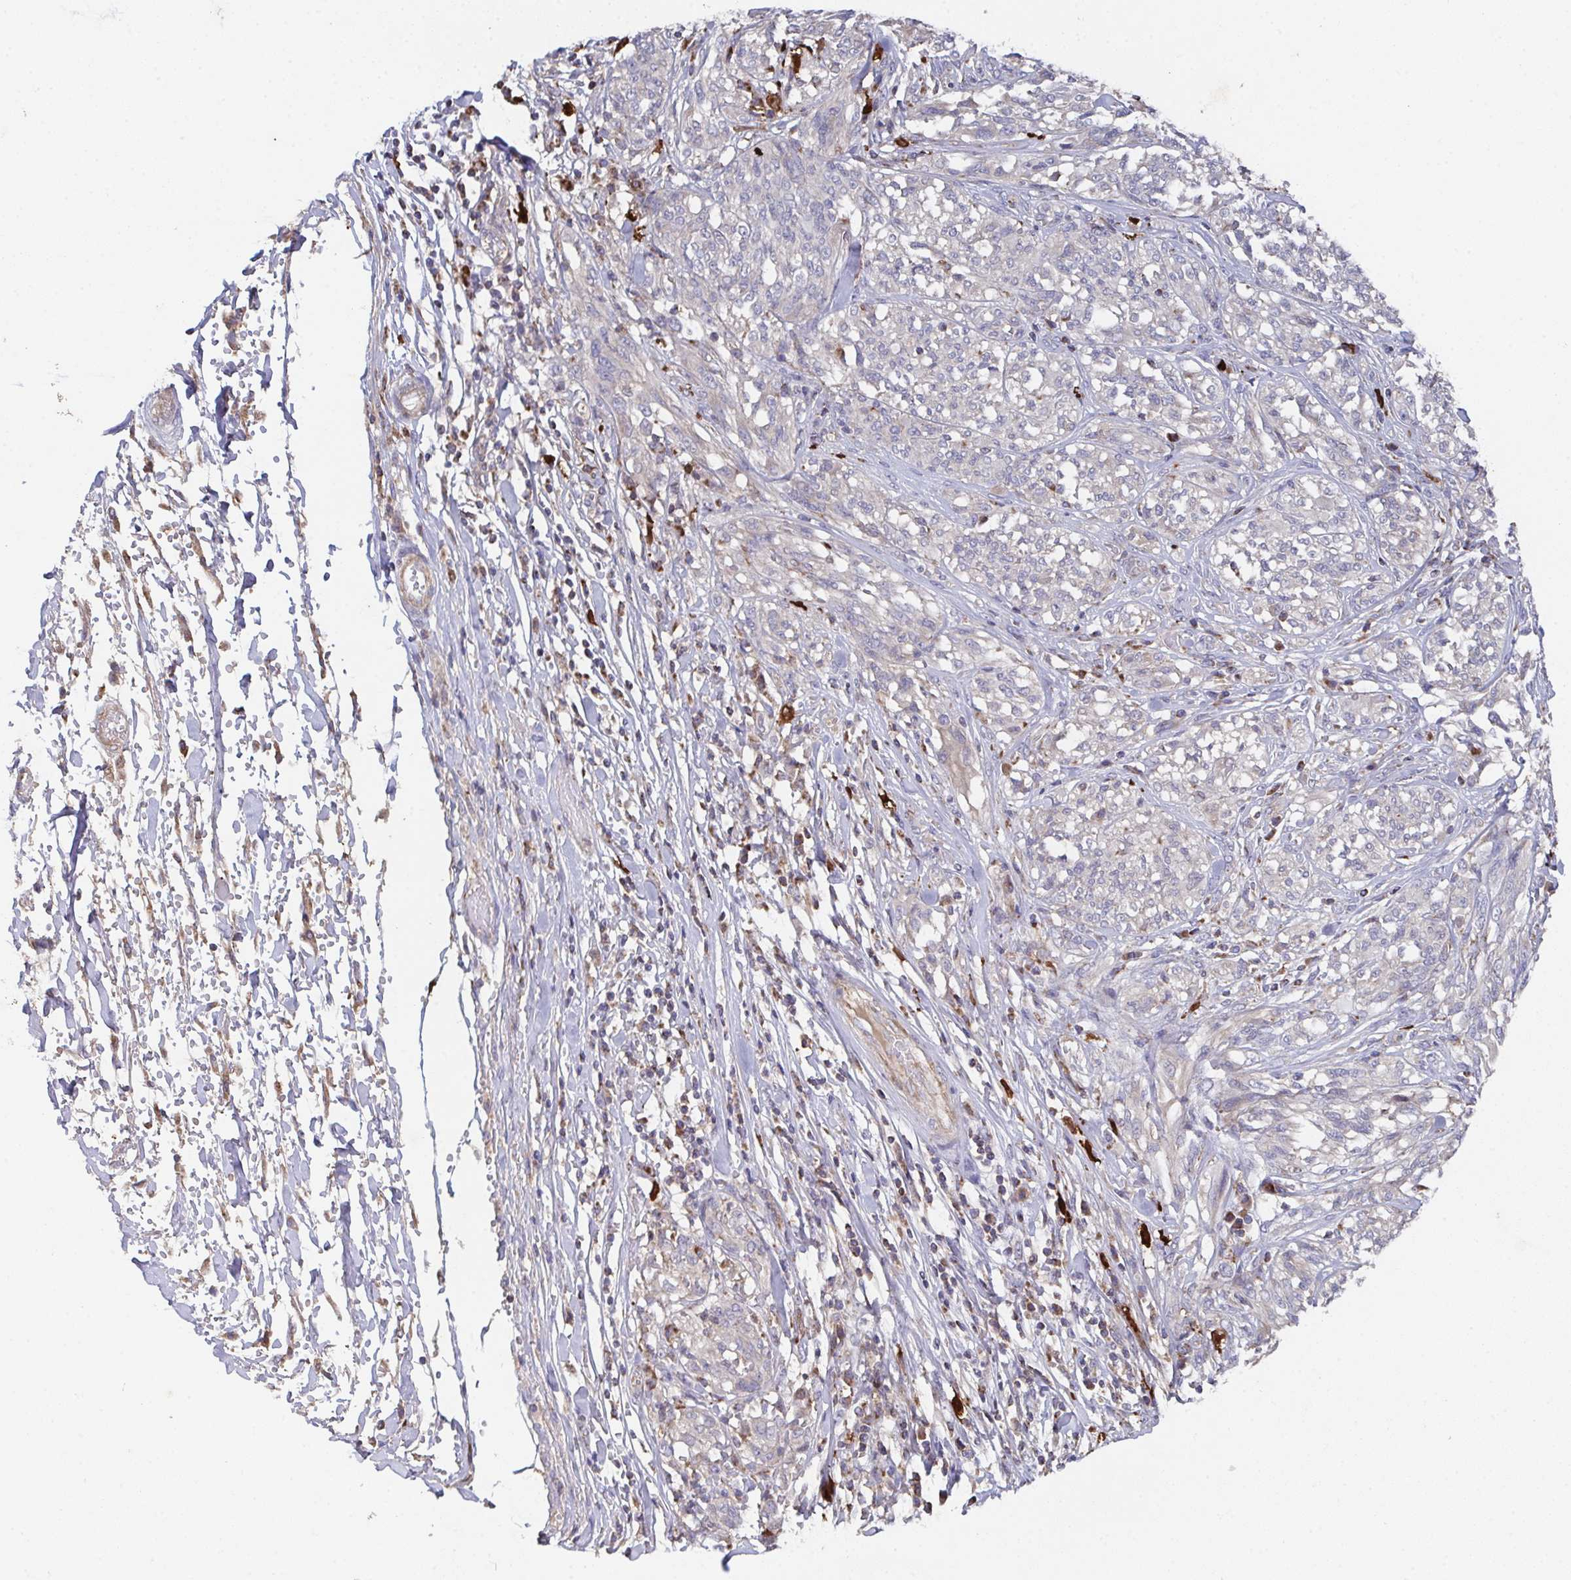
{"staining": {"intensity": "negative", "quantity": "none", "location": "none"}, "tissue": "melanoma", "cell_type": "Tumor cells", "image_type": "cancer", "snomed": [{"axis": "morphology", "description": "Malignant melanoma, NOS"}, {"axis": "topography", "description": "Skin"}], "caption": "Malignant melanoma was stained to show a protein in brown. There is no significant expression in tumor cells. Brightfield microscopy of immunohistochemistry (IHC) stained with DAB (3,3'-diaminobenzidine) (brown) and hematoxylin (blue), captured at high magnification.", "gene": "MT-ND3", "patient": {"sex": "female", "age": 91}}